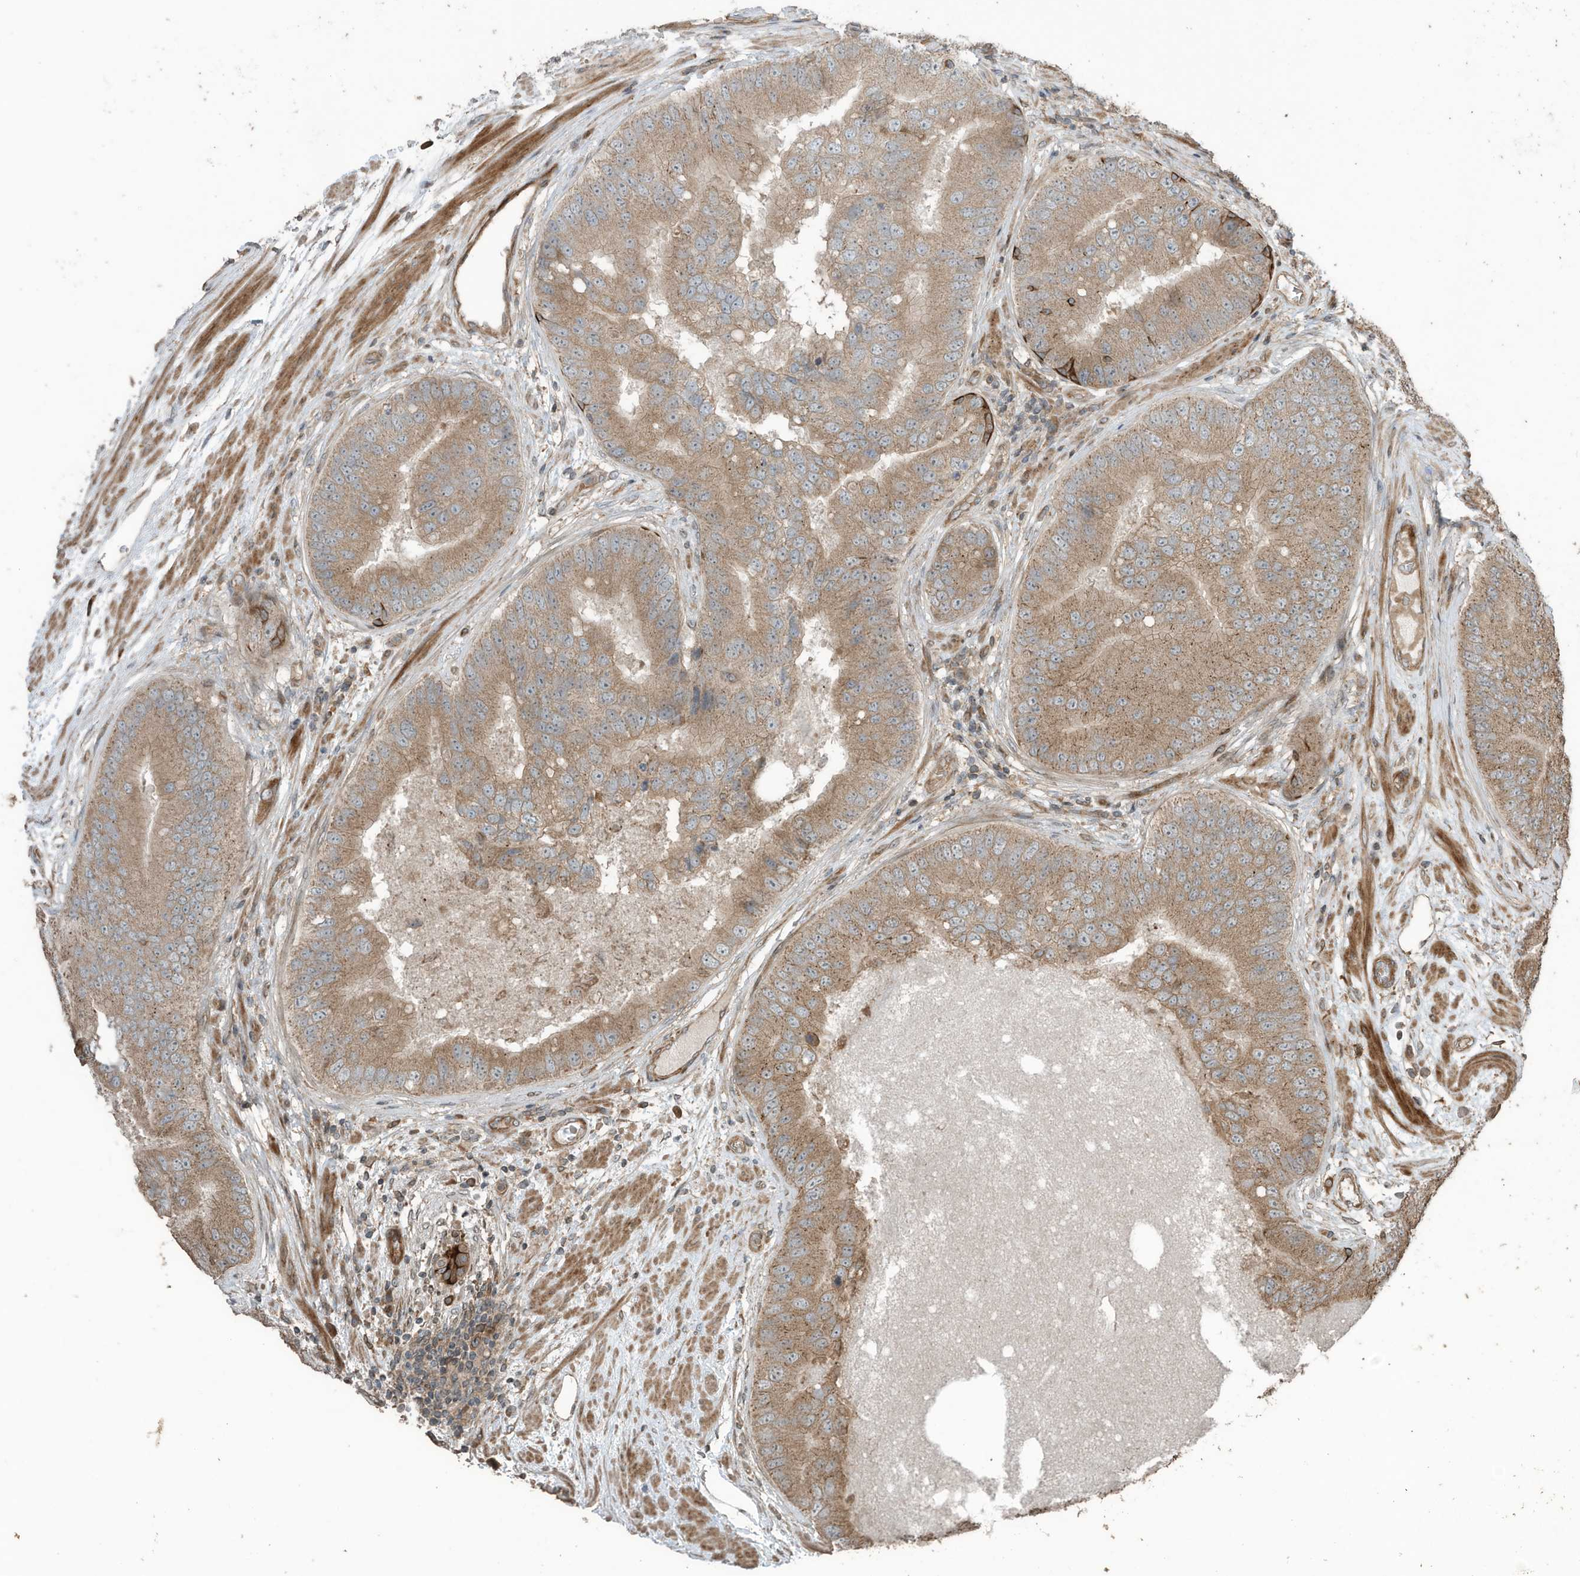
{"staining": {"intensity": "moderate", "quantity": ">75%", "location": "cytoplasmic/membranous"}, "tissue": "prostate cancer", "cell_type": "Tumor cells", "image_type": "cancer", "snomed": [{"axis": "morphology", "description": "Adenocarcinoma, High grade"}, {"axis": "topography", "description": "Prostate"}], "caption": "A brown stain labels moderate cytoplasmic/membranous staining of a protein in prostate cancer tumor cells. Ihc stains the protein in brown and the nuclei are stained blue.", "gene": "ZNF653", "patient": {"sex": "male", "age": 70}}